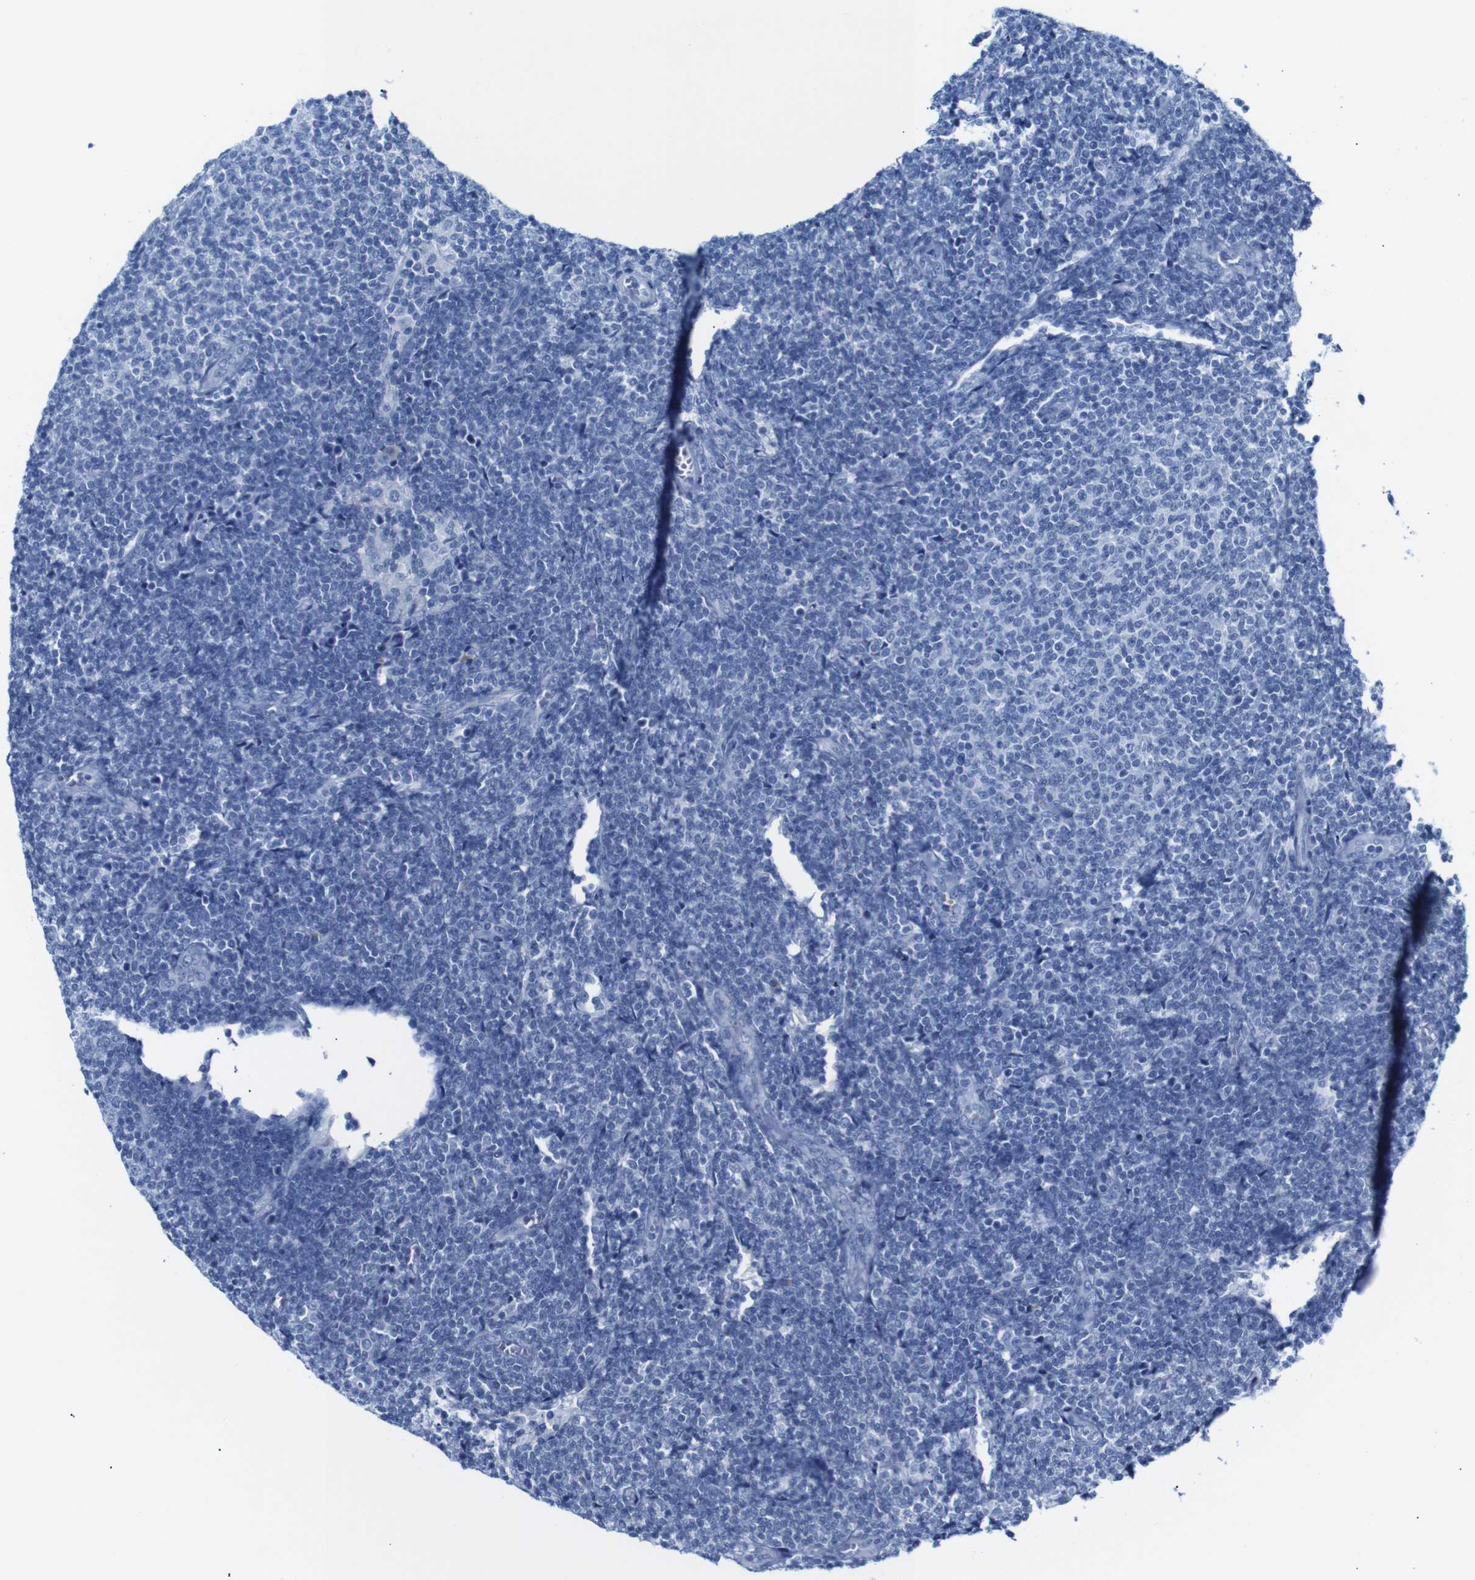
{"staining": {"intensity": "negative", "quantity": "none", "location": "none"}, "tissue": "lymphoma", "cell_type": "Tumor cells", "image_type": "cancer", "snomed": [{"axis": "morphology", "description": "Malignant lymphoma, non-Hodgkin's type, Low grade"}, {"axis": "topography", "description": "Lymph node"}], "caption": "This is a micrograph of IHC staining of malignant lymphoma, non-Hodgkin's type (low-grade), which shows no expression in tumor cells.", "gene": "ERVMER34-1", "patient": {"sex": "male", "age": 66}}